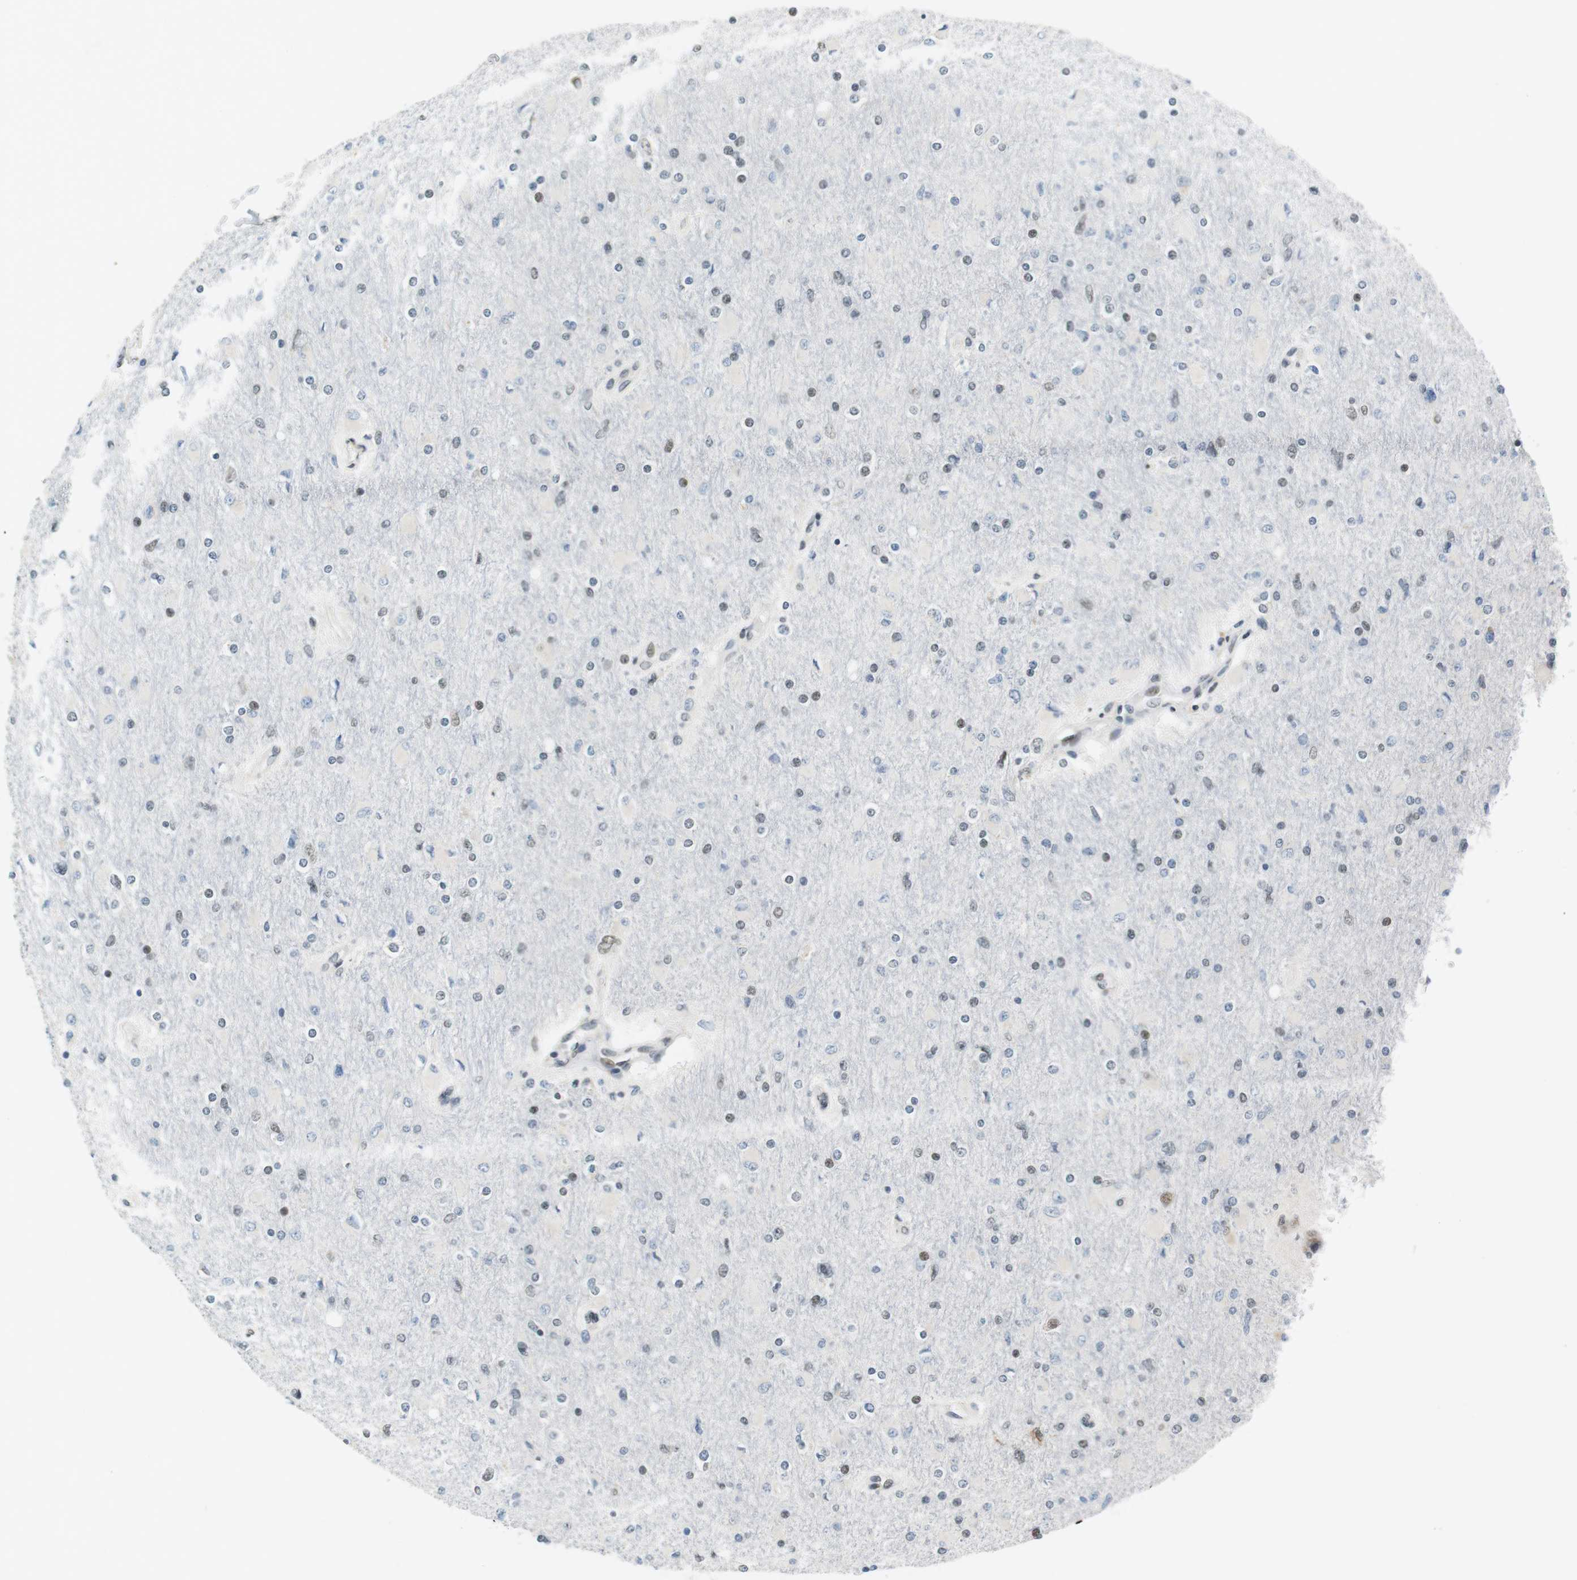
{"staining": {"intensity": "weak", "quantity": "25%-75%", "location": "nuclear"}, "tissue": "glioma", "cell_type": "Tumor cells", "image_type": "cancer", "snomed": [{"axis": "morphology", "description": "Glioma, malignant, High grade"}, {"axis": "topography", "description": "Cerebral cortex"}], "caption": "Protein staining displays weak nuclear expression in approximately 25%-75% of tumor cells in malignant glioma (high-grade). The protein of interest is shown in brown color, while the nuclei are stained blue.", "gene": "RNF38", "patient": {"sex": "female", "age": 36}}